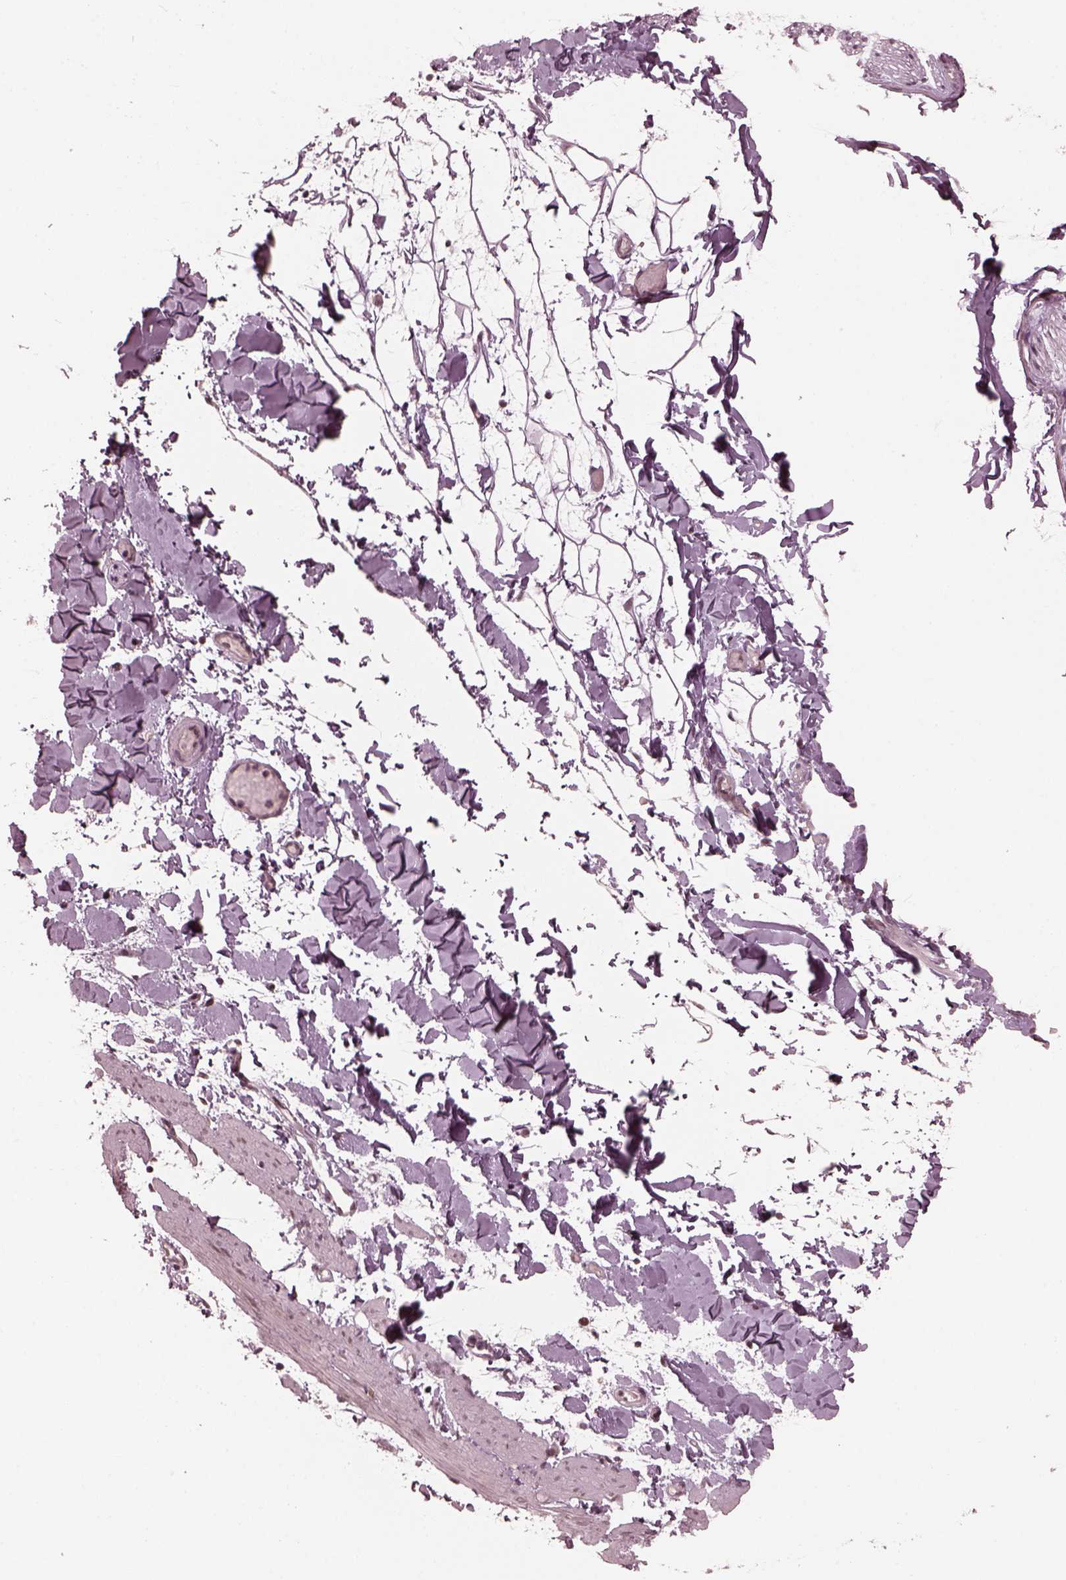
{"staining": {"intensity": "negative", "quantity": "none", "location": "none"}, "tissue": "adipose tissue", "cell_type": "Adipocytes", "image_type": "normal", "snomed": [{"axis": "morphology", "description": "Normal tissue, NOS"}, {"axis": "topography", "description": "Gallbladder"}, {"axis": "topography", "description": "Peripheral nerve tissue"}], "caption": "This image is of benign adipose tissue stained with IHC to label a protein in brown with the nuclei are counter-stained blue. There is no staining in adipocytes.", "gene": "TRIB3", "patient": {"sex": "female", "age": 45}}